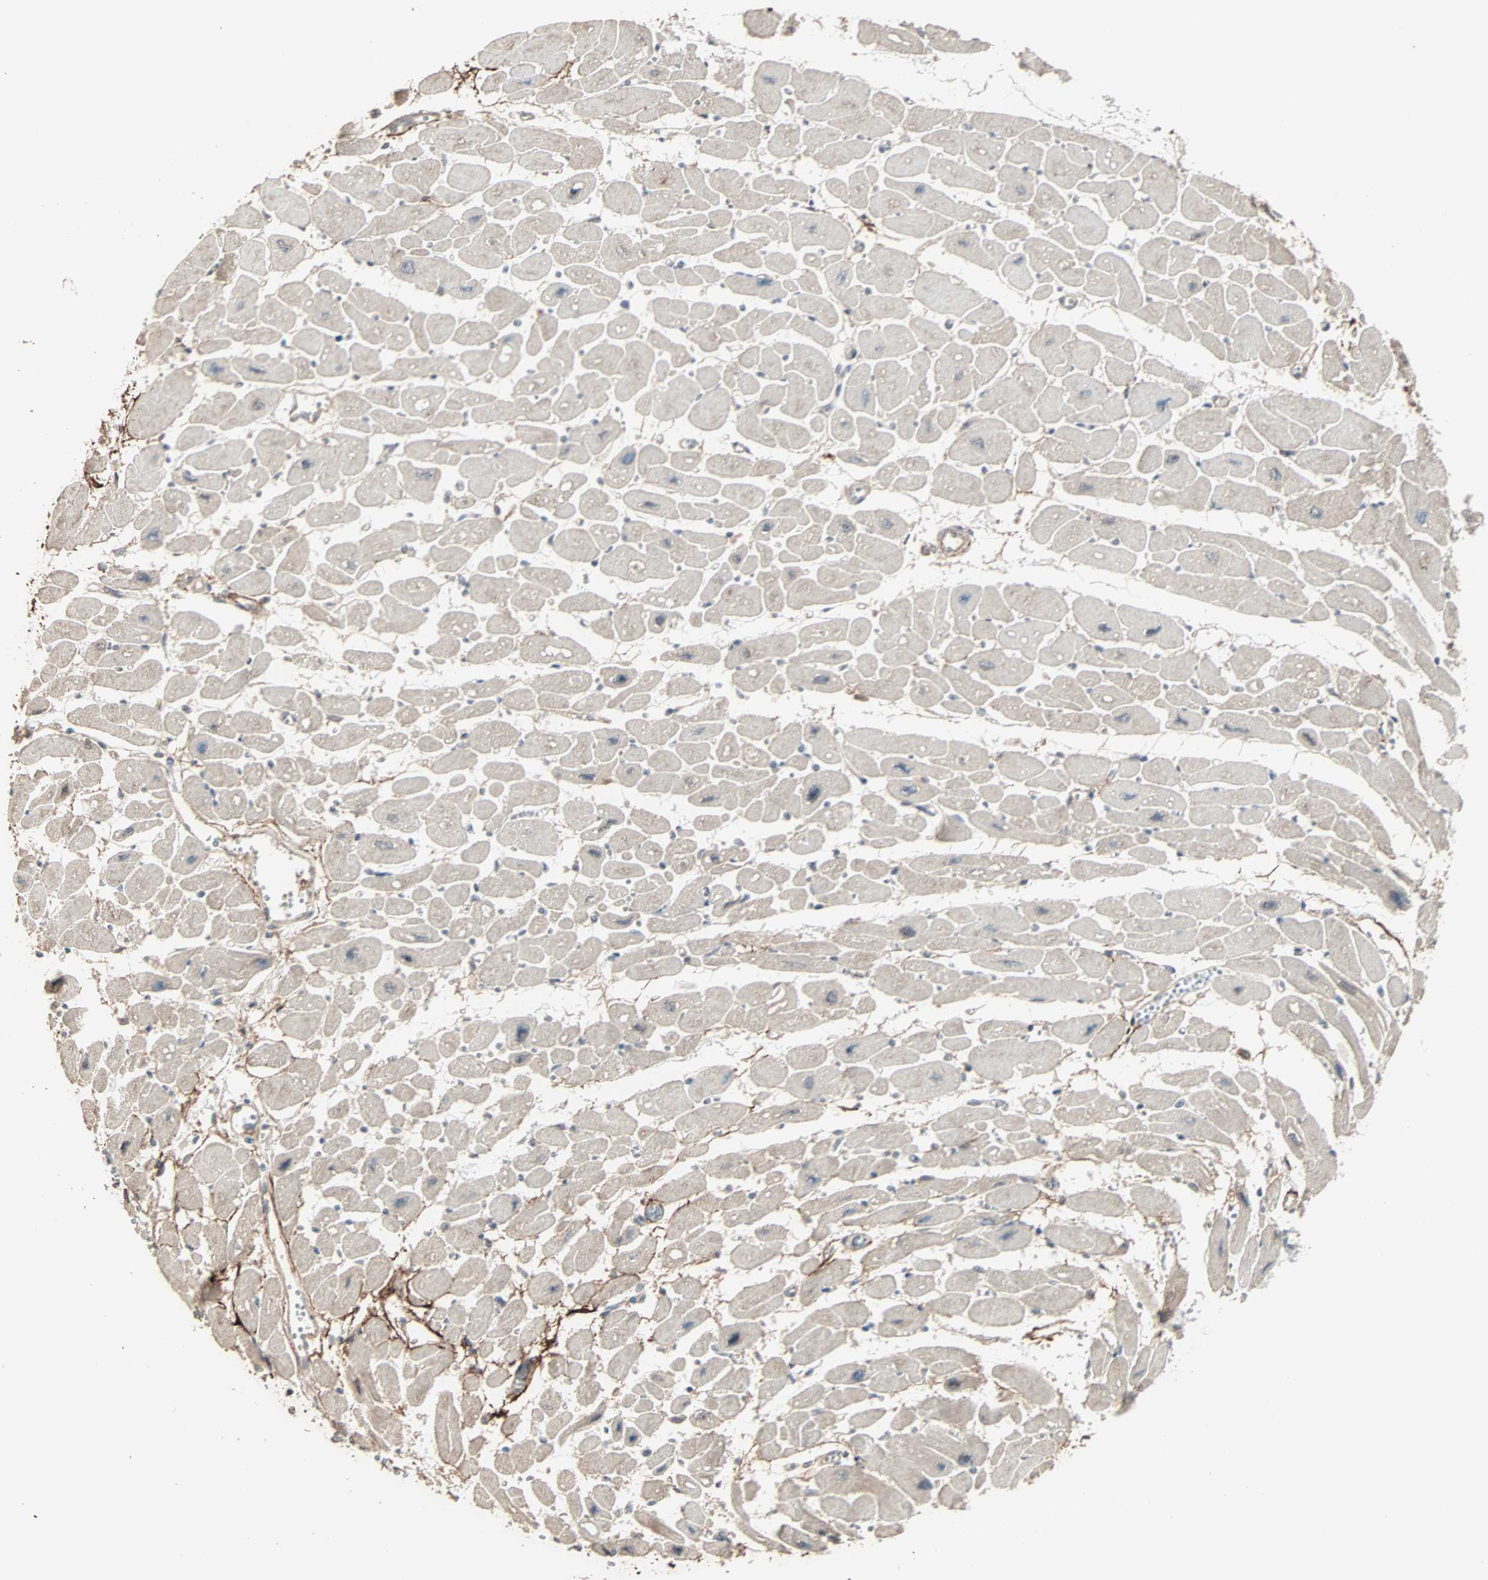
{"staining": {"intensity": "weak", "quantity": "<25%", "location": "cytoplasmic/membranous"}, "tissue": "heart muscle", "cell_type": "Cardiomyocytes", "image_type": "normal", "snomed": [{"axis": "morphology", "description": "Normal tissue, NOS"}, {"axis": "topography", "description": "Heart"}], "caption": "Heart muscle stained for a protein using immunohistochemistry (IHC) displays no positivity cardiomyocytes.", "gene": "CALCRL", "patient": {"sex": "female", "age": 54}}